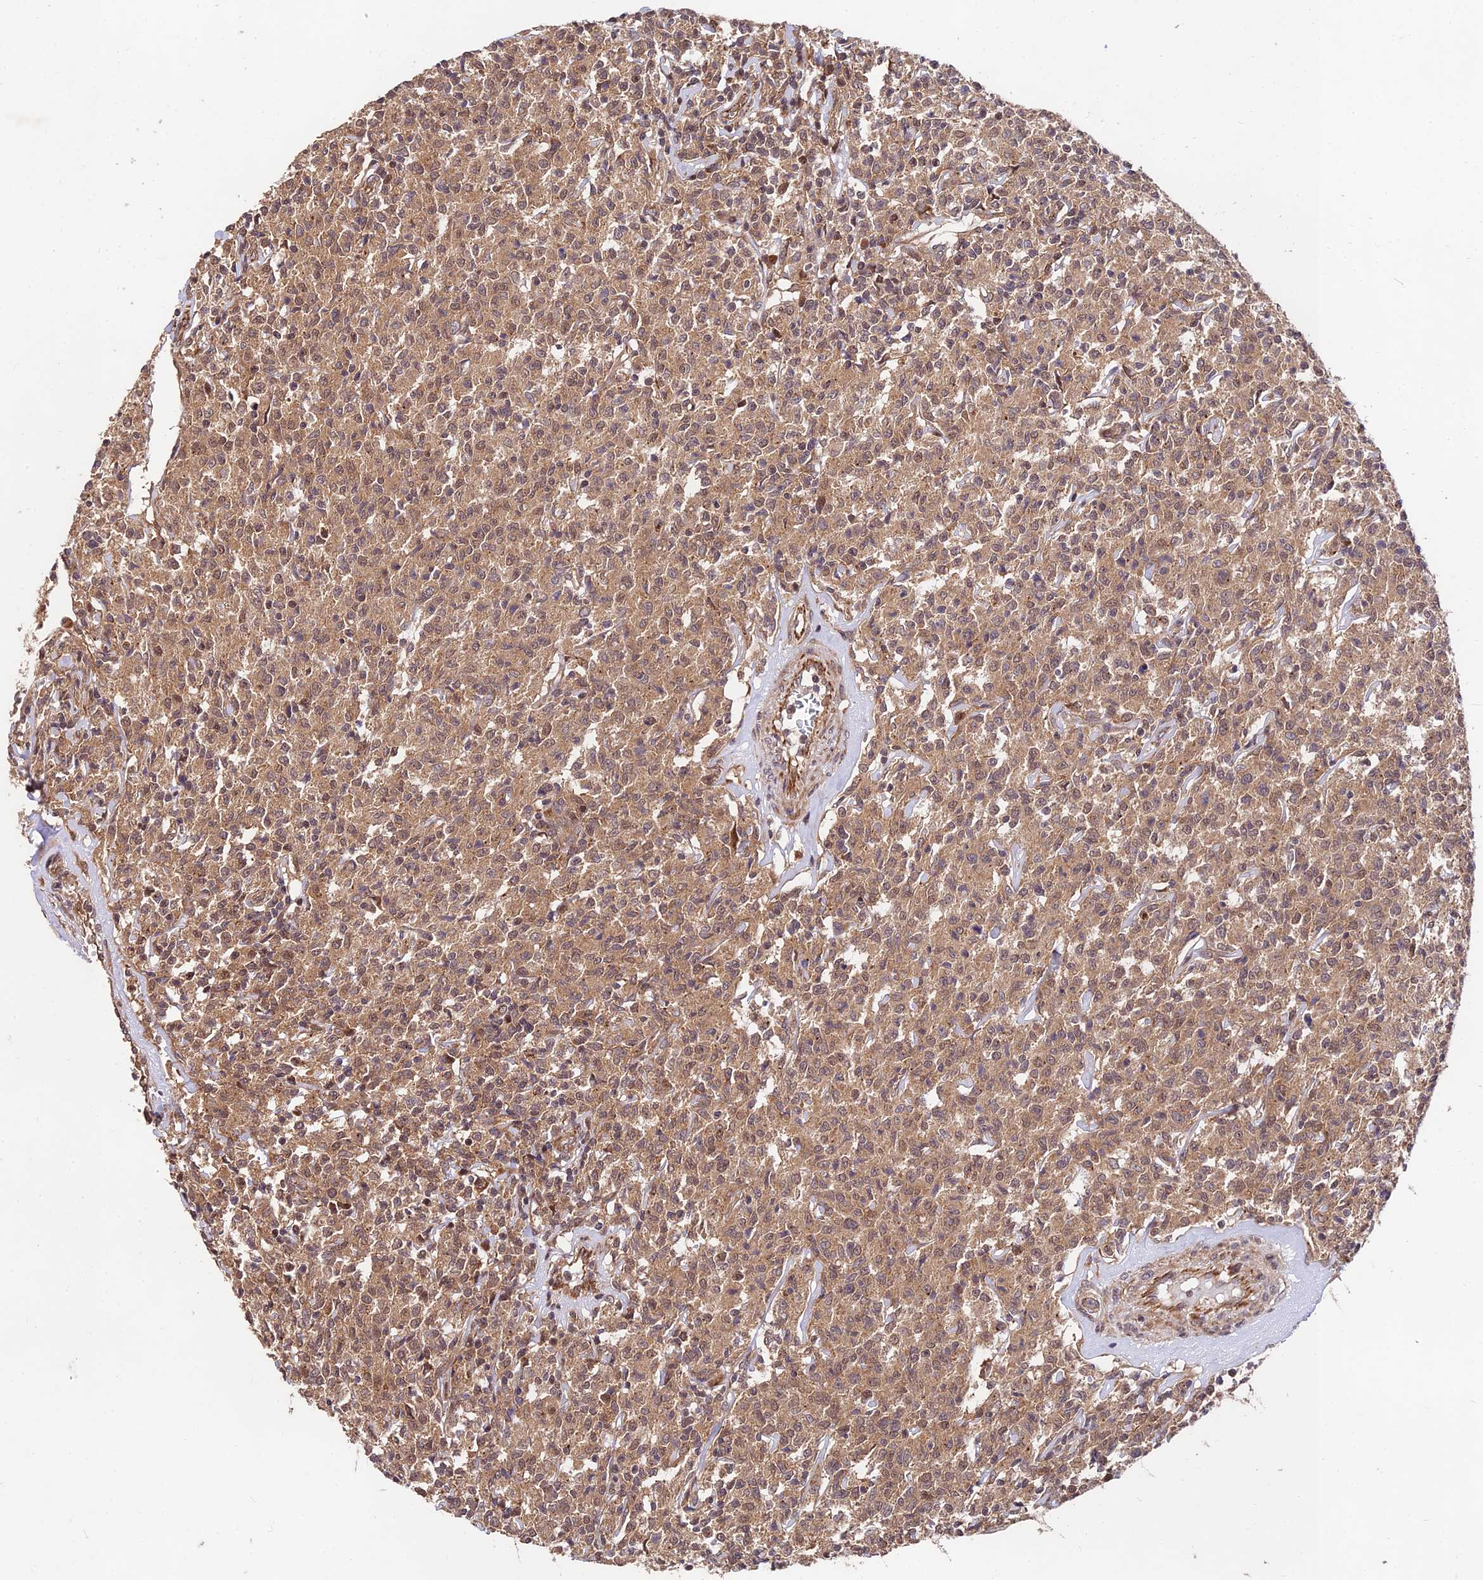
{"staining": {"intensity": "moderate", "quantity": ">75%", "location": "cytoplasmic/membranous,nuclear"}, "tissue": "lymphoma", "cell_type": "Tumor cells", "image_type": "cancer", "snomed": [{"axis": "morphology", "description": "Malignant lymphoma, non-Hodgkin's type, Low grade"}, {"axis": "topography", "description": "Small intestine"}], "caption": "Lymphoma stained with a protein marker displays moderate staining in tumor cells.", "gene": "MKKS", "patient": {"sex": "female", "age": 59}}